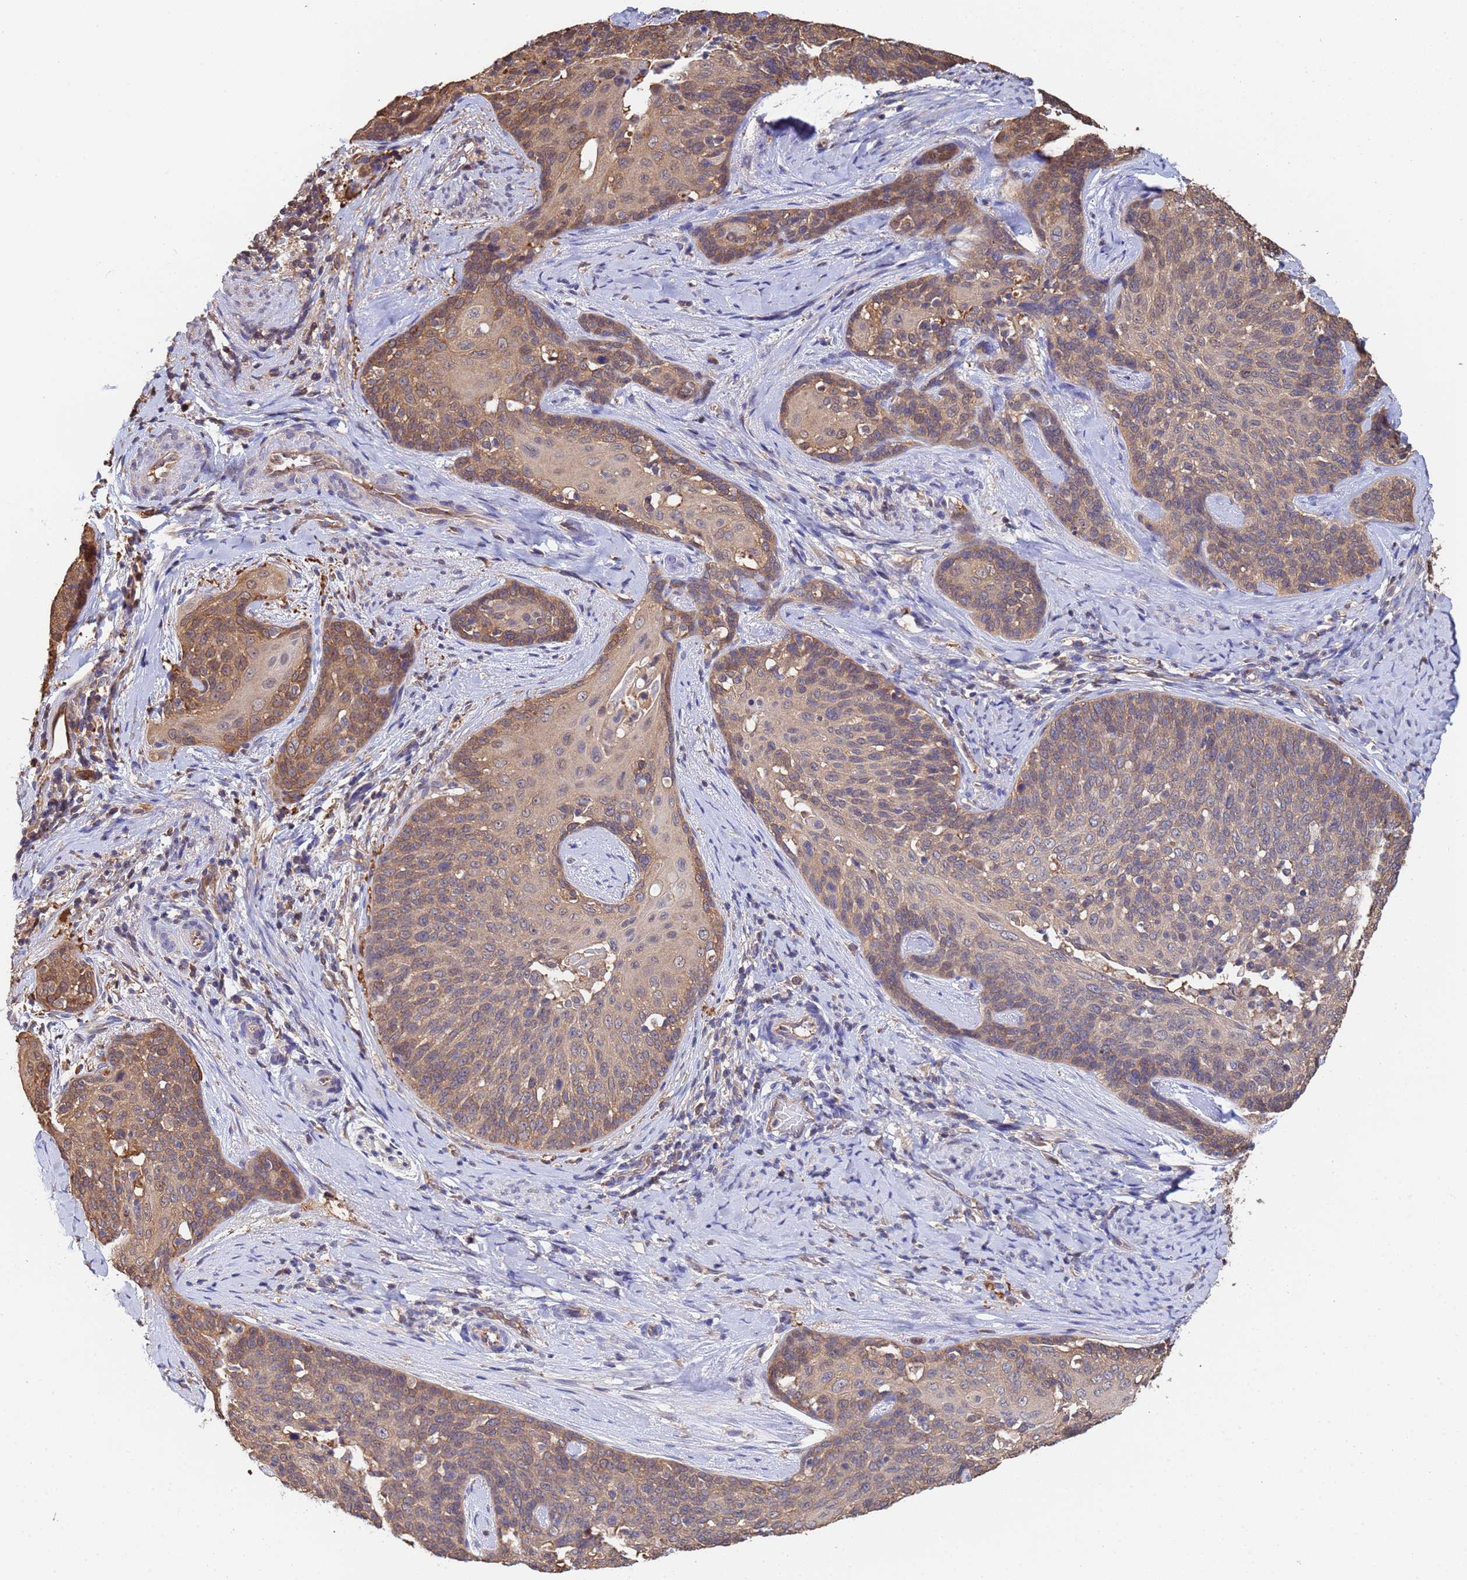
{"staining": {"intensity": "moderate", "quantity": ">75%", "location": "cytoplasmic/membranous"}, "tissue": "cervical cancer", "cell_type": "Tumor cells", "image_type": "cancer", "snomed": [{"axis": "morphology", "description": "Squamous cell carcinoma, NOS"}, {"axis": "topography", "description": "Cervix"}], "caption": "Immunohistochemical staining of cervical squamous cell carcinoma exhibits medium levels of moderate cytoplasmic/membranous staining in about >75% of tumor cells.", "gene": "FAM25A", "patient": {"sex": "female", "age": 50}}